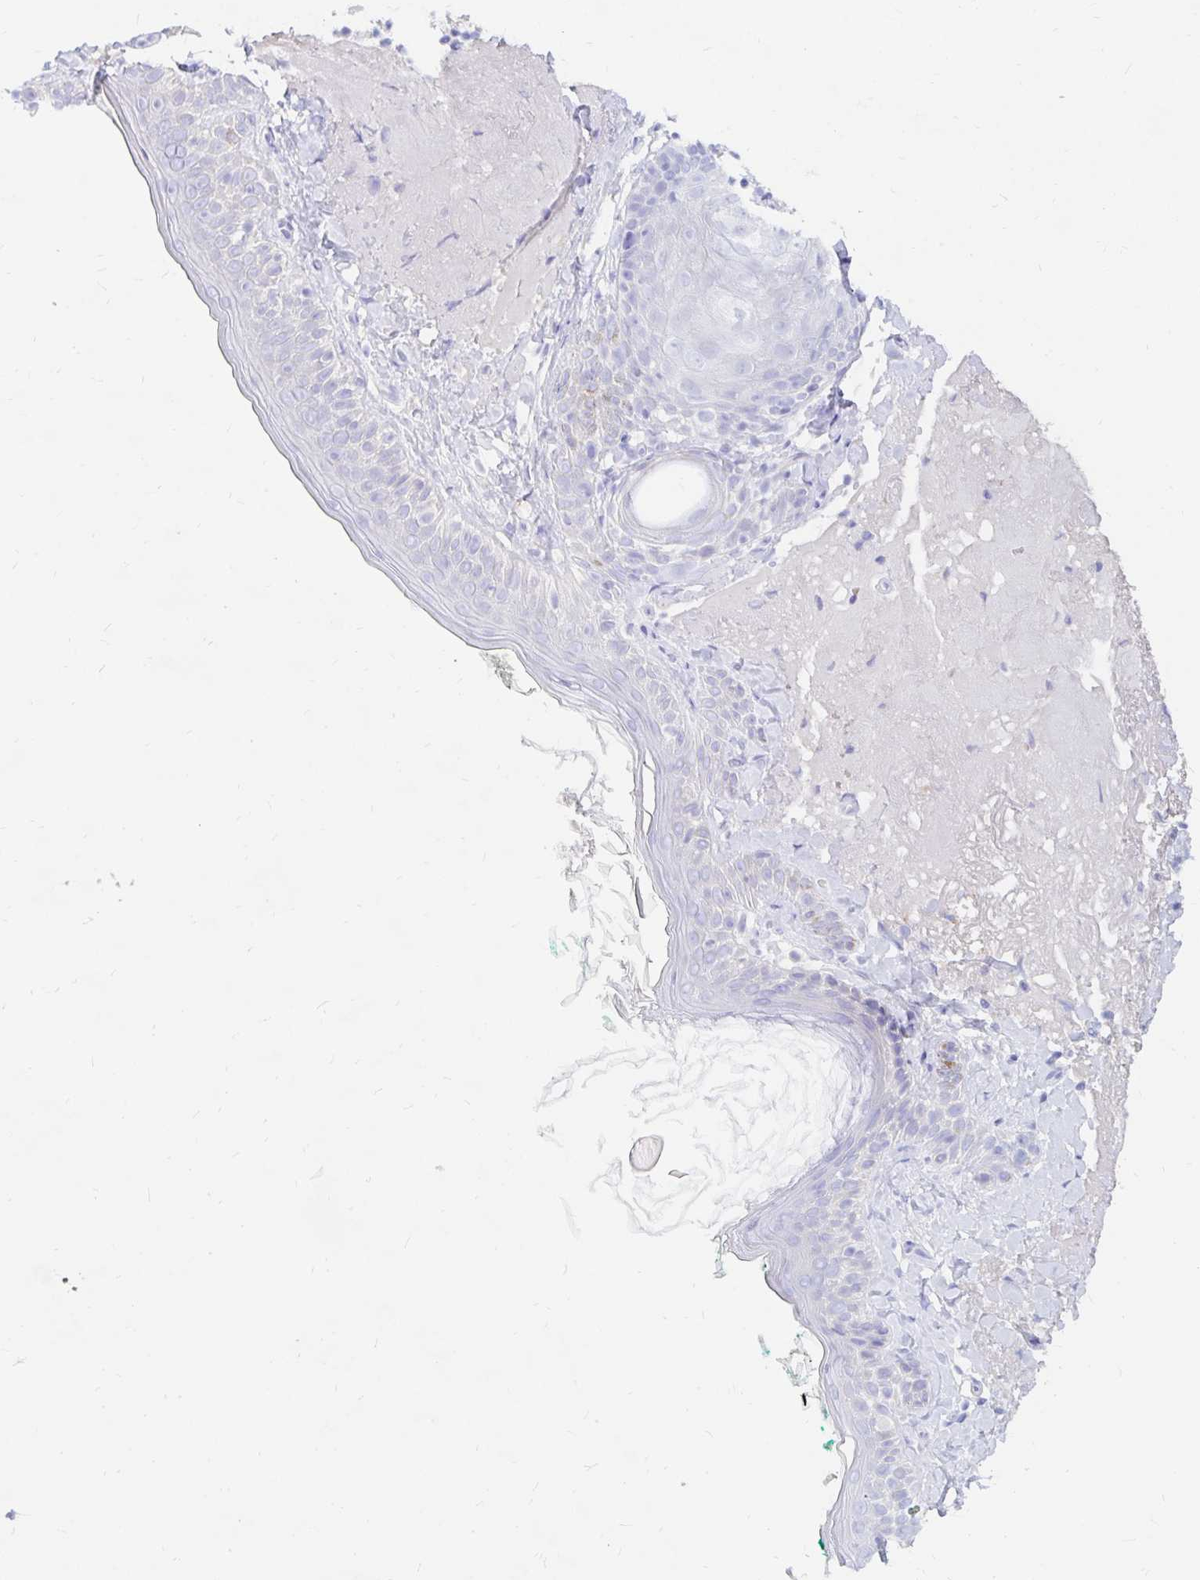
{"staining": {"intensity": "negative", "quantity": "none", "location": "none"}, "tissue": "skin", "cell_type": "Fibroblasts", "image_type": "normal", "snomed": [{"axis": "morphology", "description": "Normal tissue, NOS"}, {"axis": "topography", "description": "Skin"}], "caption": "Immunohistochemical staining of unremarkable human skin shows no significant expression in fibroblasts. (DAB immunohistochemistry visualized using brightfield microscopy, high magnification).", "gene": "NR2E1", "patient": {"sex": "male", "age": 73}}